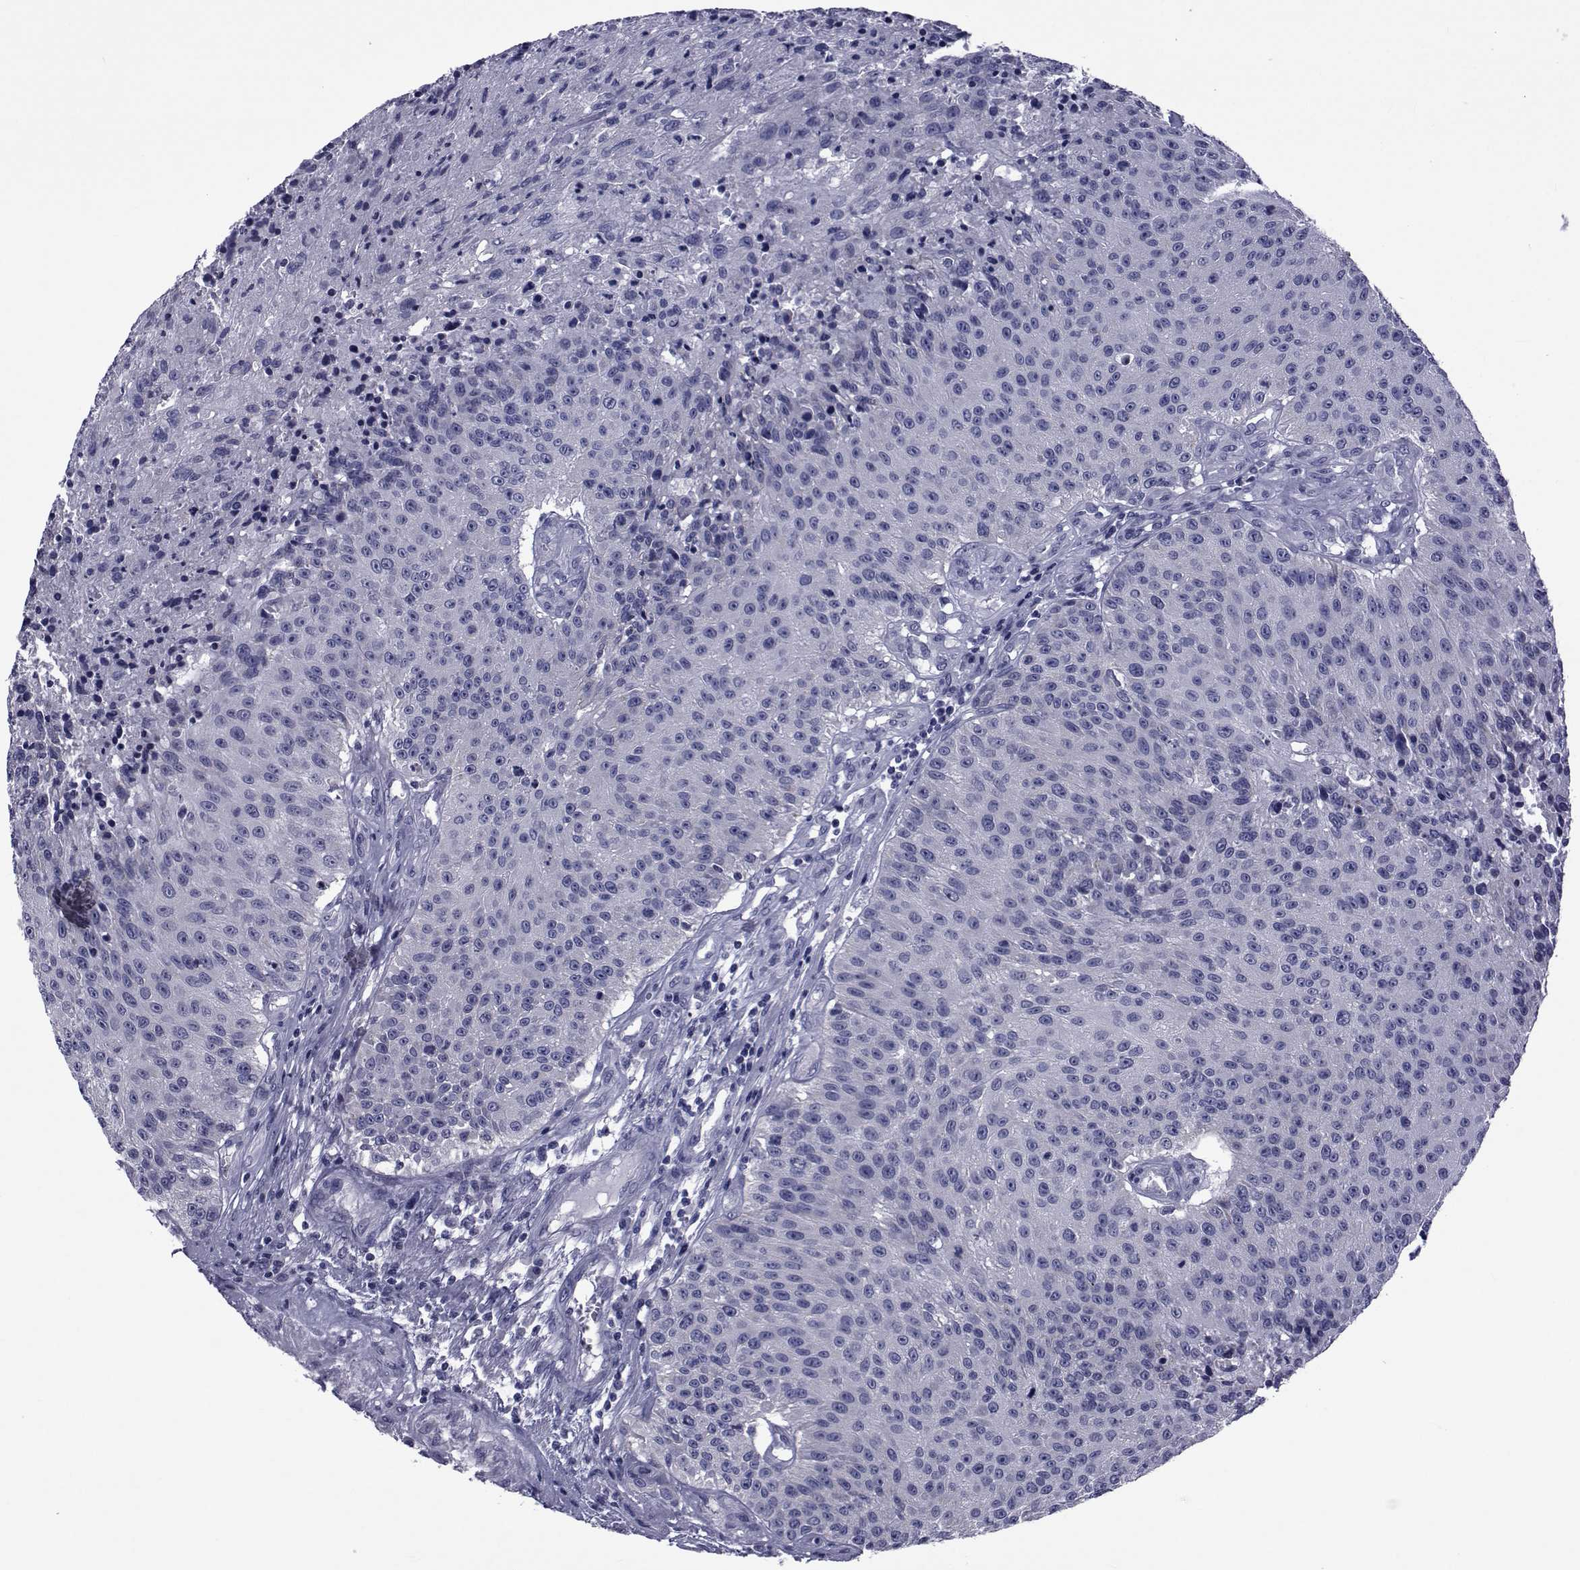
{"staining": {"intensity": "negative", "quantity": "none", "location": "none"}, "tissue": "urothelial cancer", "cell_type": "Tumor cells", "image_type": "cancer", "snomed": [{"axis": "morphology", "description": "Urothelial carcinoma, NOS"}, {"axis": "topography", "description": "Urinary bladder"}], "caption": "This is a micrograph of IHC staining of transitional cell carcinoma, which shows no staining in tumor cells. Brightfield microscopy of immunohistochemistry stained with DAB (3,3'-diaminobenzidine) (brown) and hematoxylin (blue), captured at high magnification.", "gene": "GKAP1", "patient": {"sex": "male", "age": 55}}